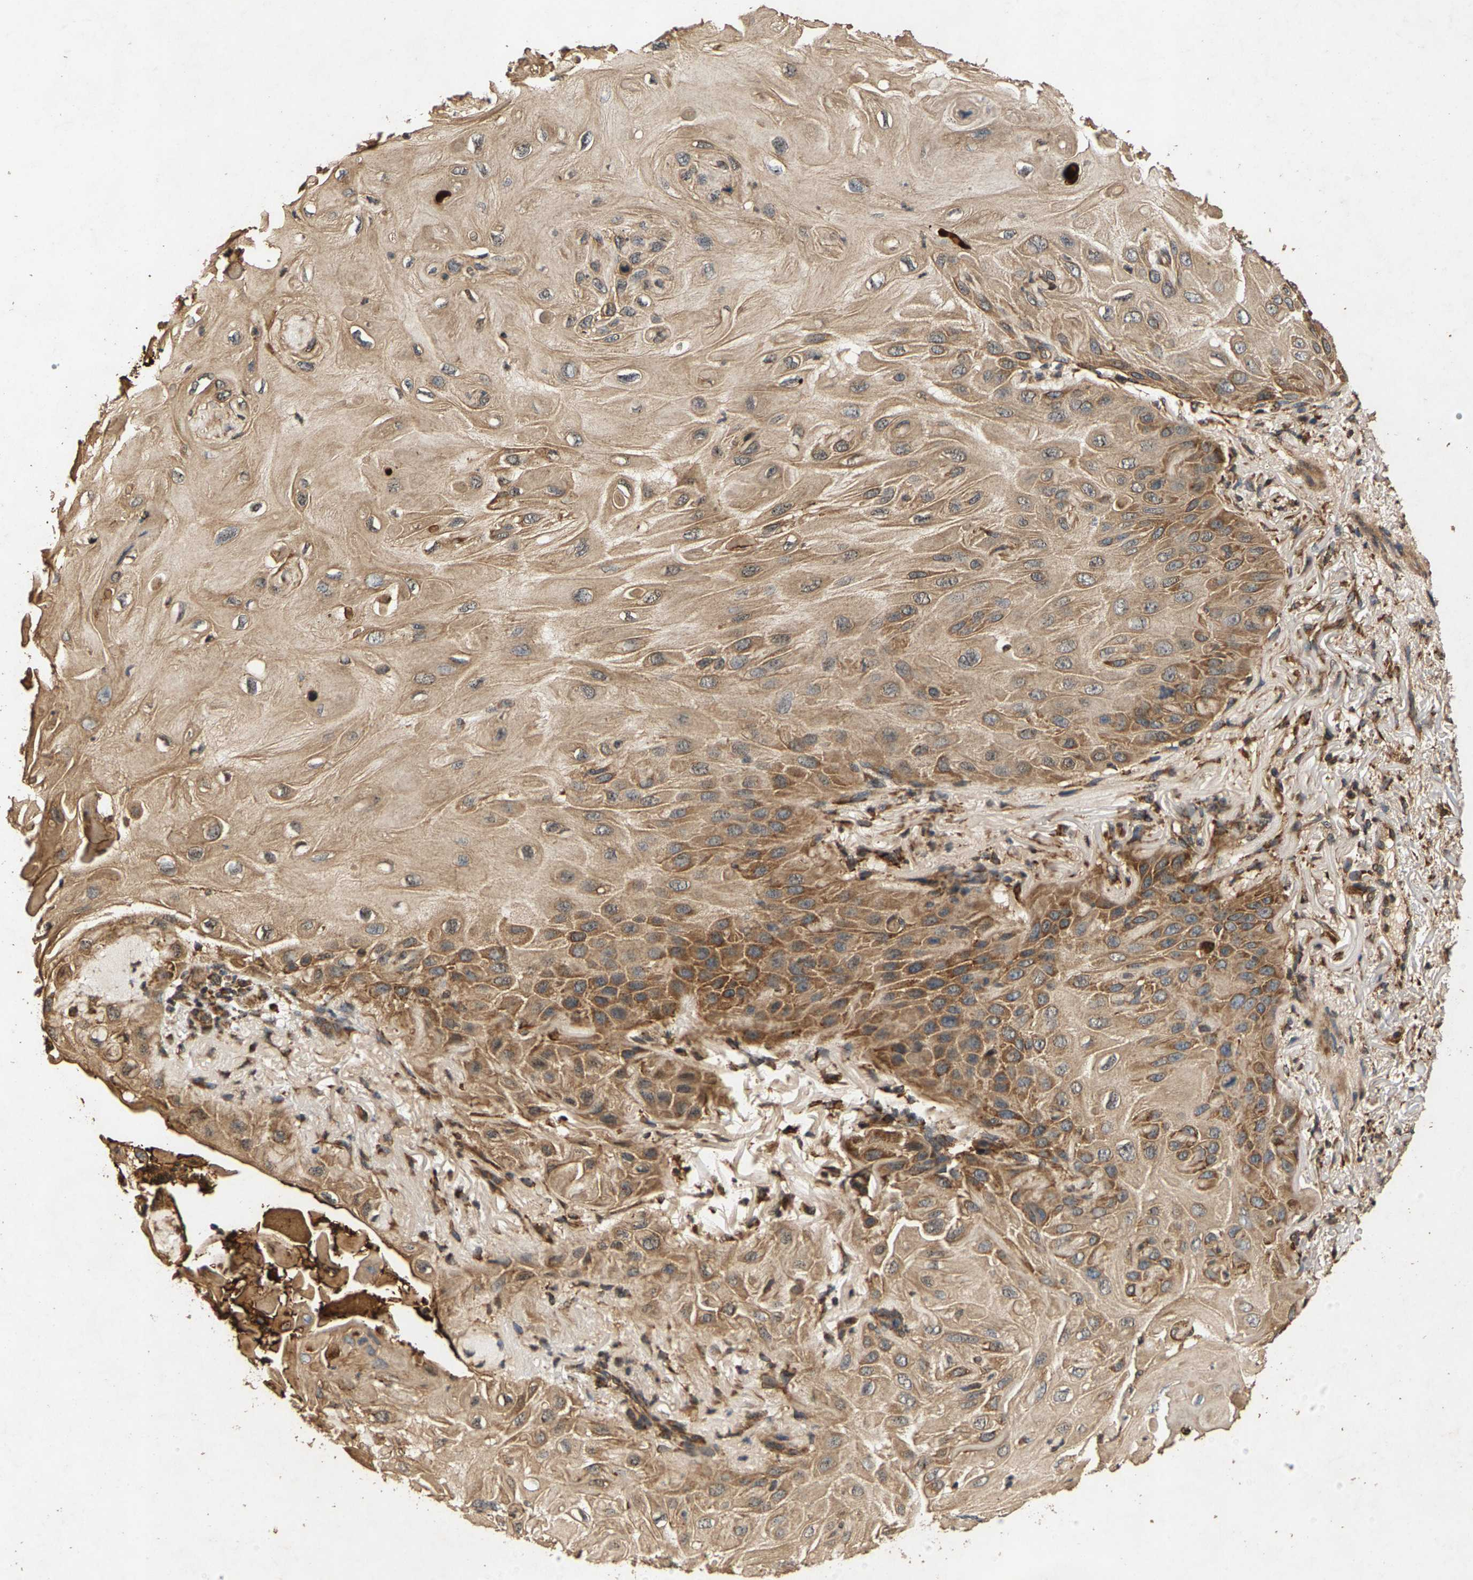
{"staining": {"intensity": "weak", "quantity": ">75%", "location": "cytoplasmic/membranous"}, "tissue": "skin cancer", "cell_type": "Tumor cells", "image_type": "cancer", "snomed": [{"axis": "morphology", "description": "Squamous cell carcinoma, NOS"}, {"axis": "topography", "description": "Skin"}], "caption": "Immunohistochemical staining of human skin cancer (squamous cell carcinoma) displays low levels of weak cytoplasmic/membranous protein positivity in about >75% of tumor cells. Nuclei are stained in blue.", "gene": "CIDEC", "patient": {"sex": "female", "age": 77}}